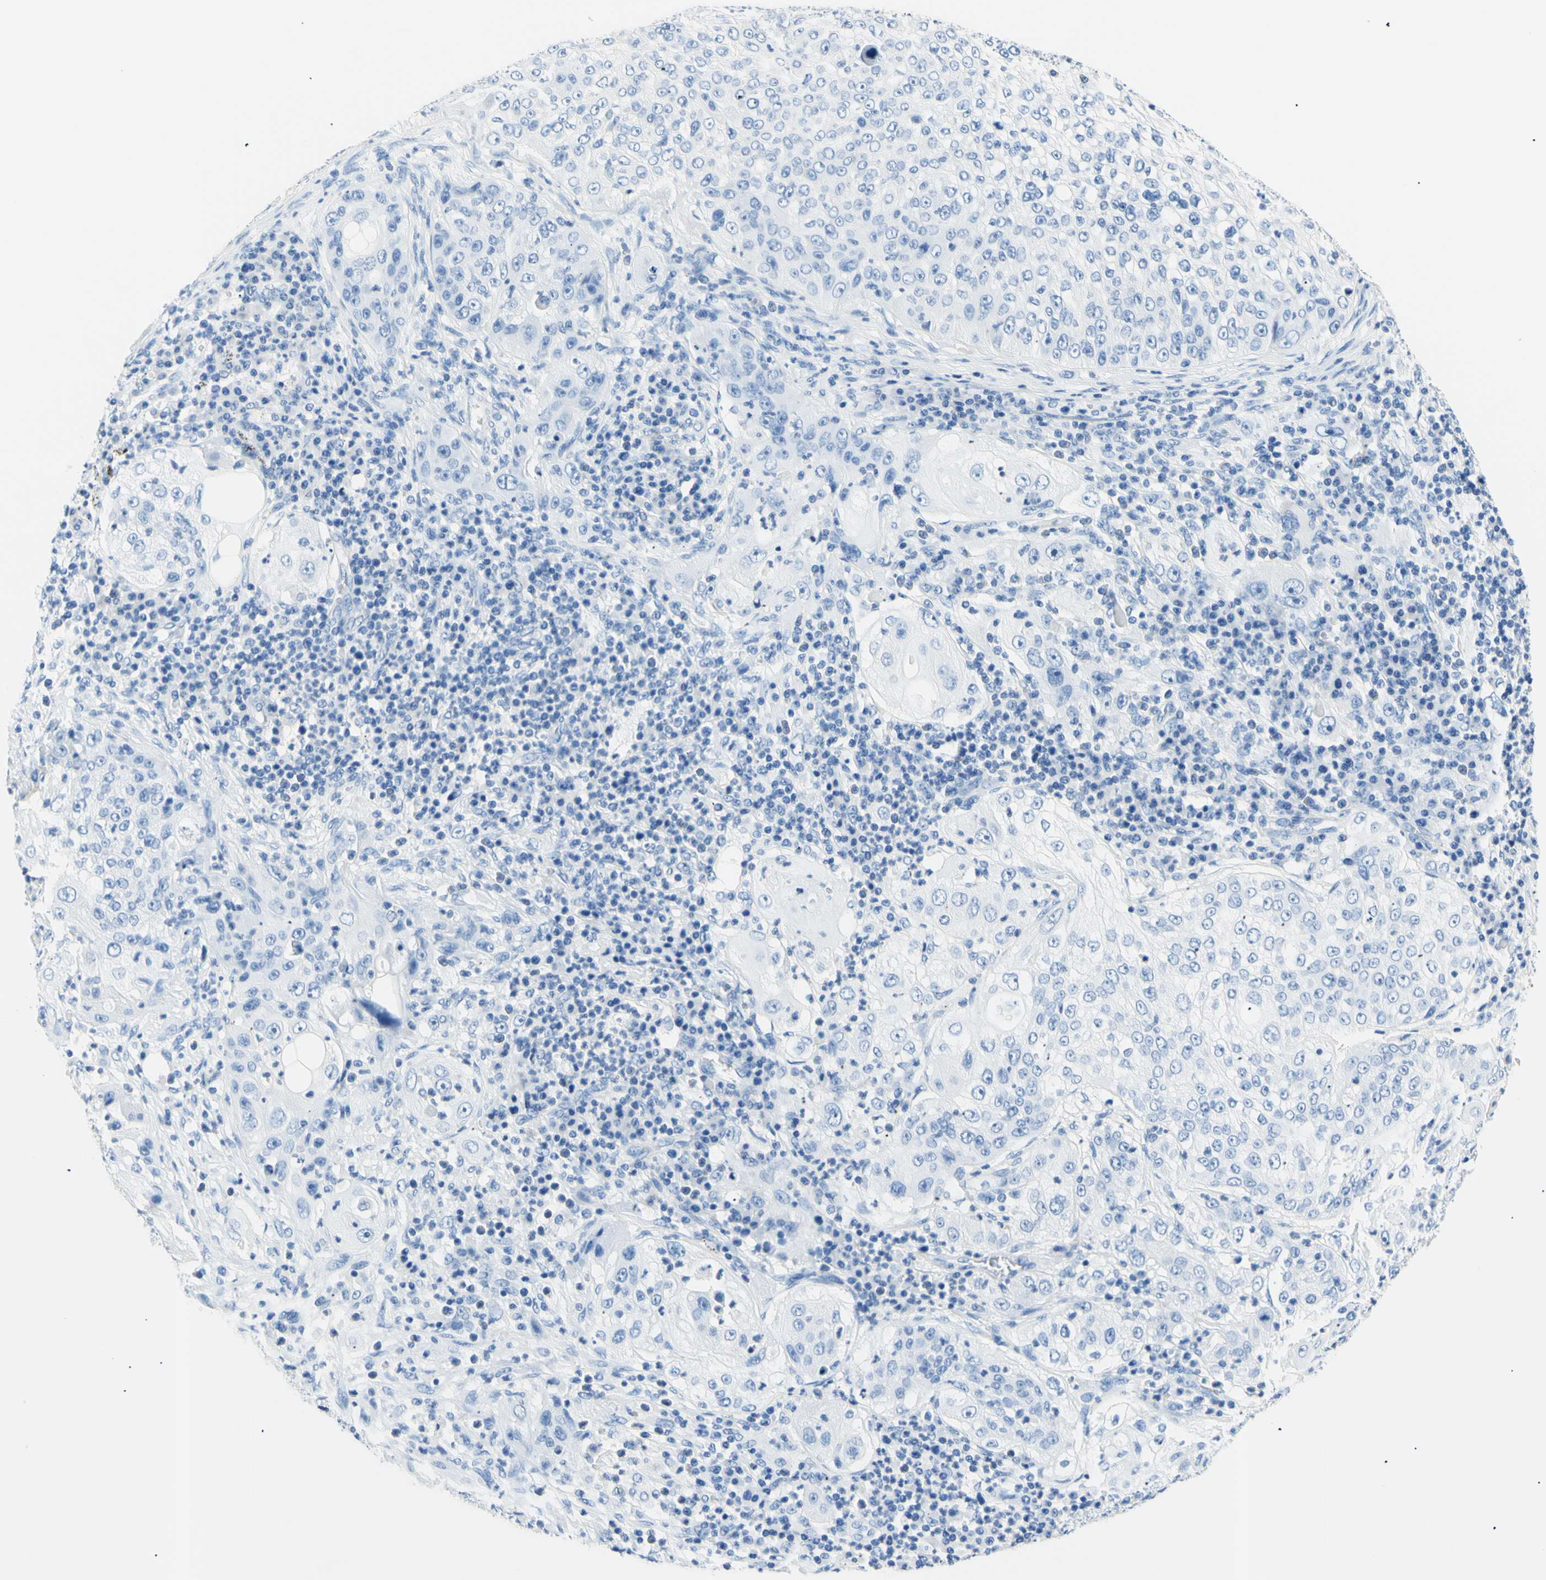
{"staining": {"intensity": "negative", "quantity": "none", "location": "none"}, "tissue": "lung cancer", "cell_type": "Tumor cells", "image_type": "cancer", "snomed": [{"axis": "morphology", "description": "Inflammation, NOS"}, {"axis": "morphology", "description": "Squamous cell carcinoma, NOS"}, {"axis": "topography", "description": "Lymph node"}, {"axis": "topography", "description": "Soft tissue"}, {"axis": "topography", "description": "Lung"}], "caption": "IHC photomicrograph of neoplastic tissue: lung cancer stained with DAB (3,3'-diaminobenzidine) shows no significant protein positivity in tumor cells.", "gene": "HPCA", "patient": {"sex": "male", "age": 66}}